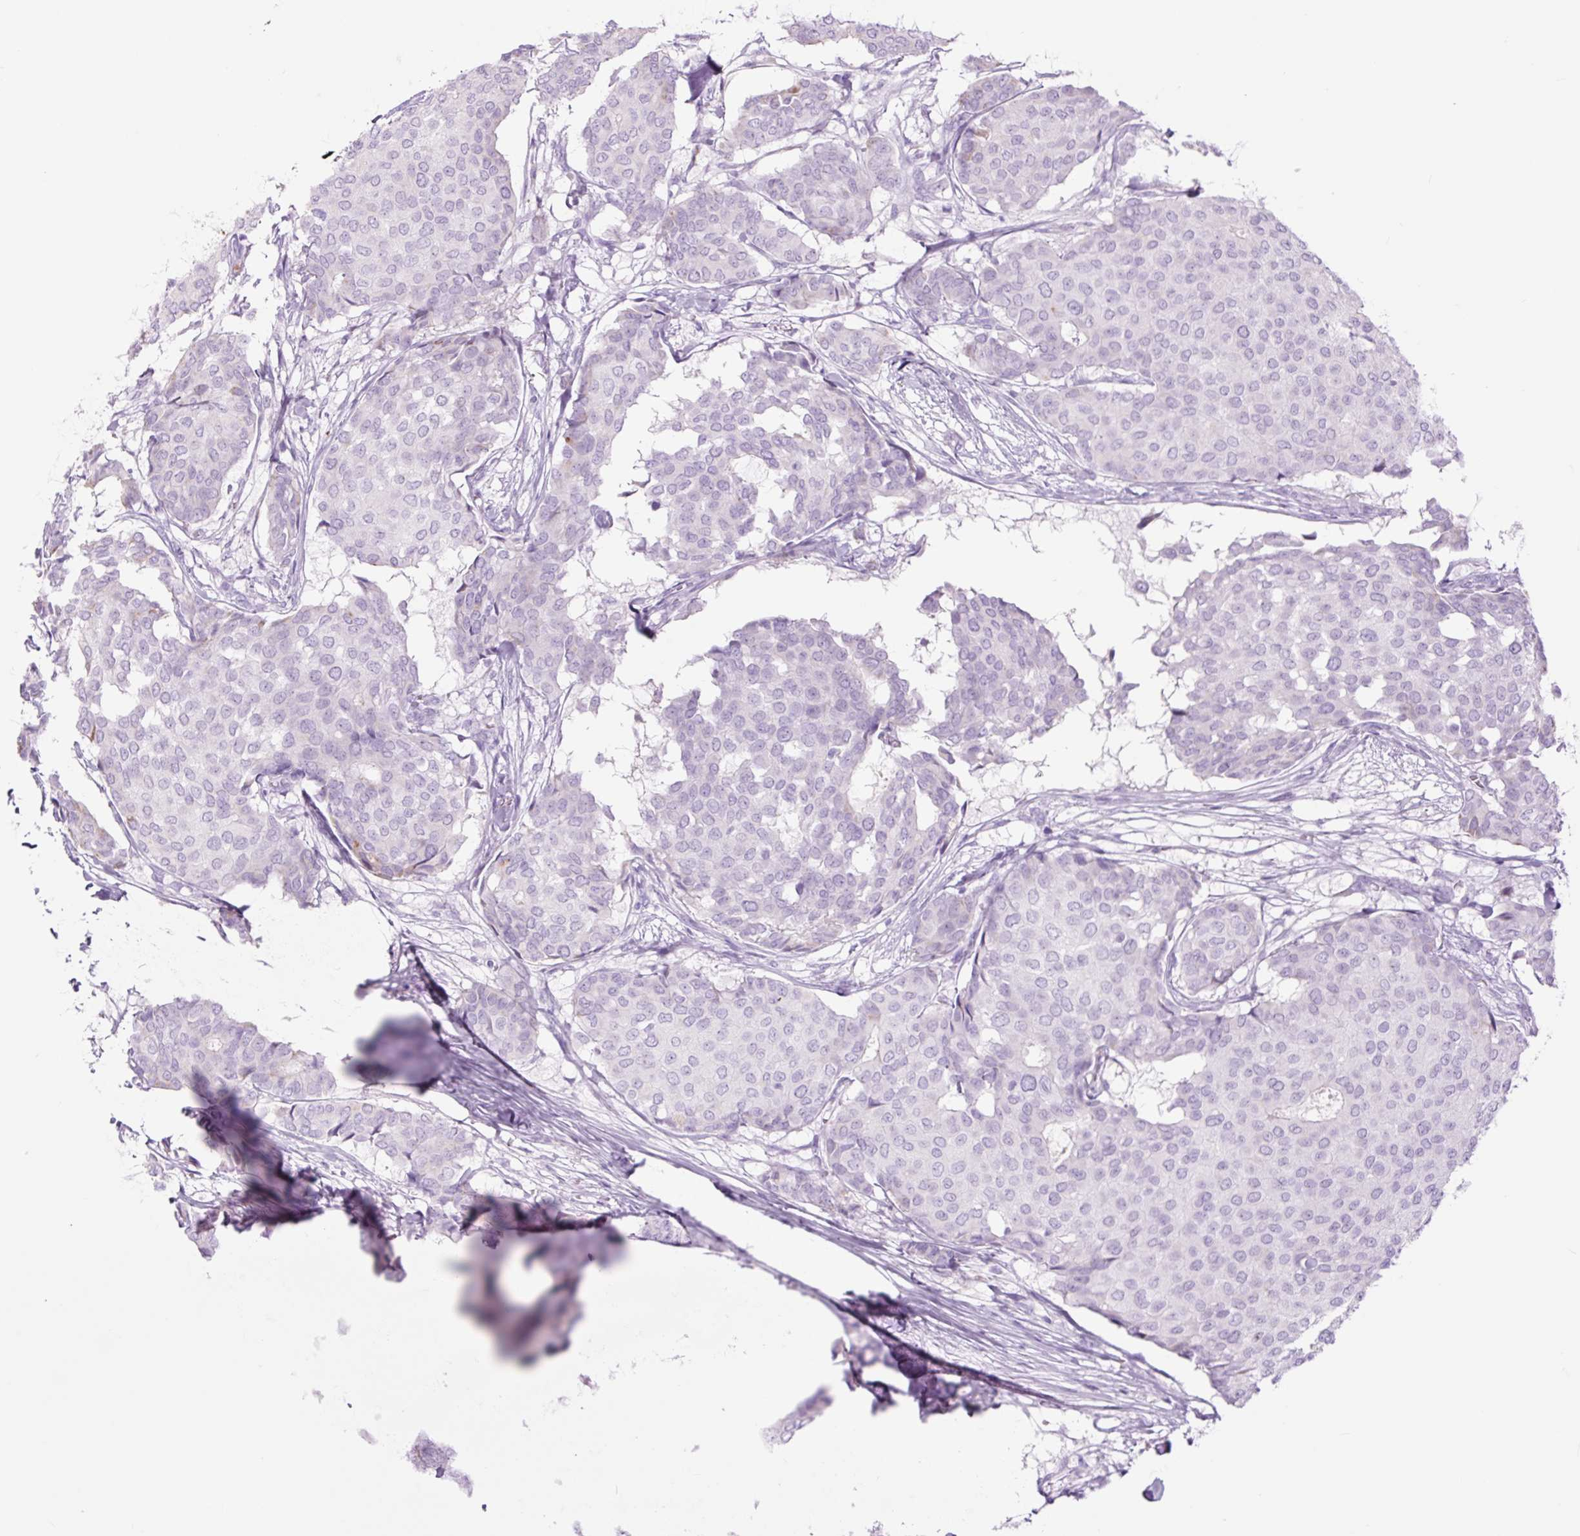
{"staining": {"intensity": "negative", "quantity": "none", "location": "none"}, "tissue": "breast cancer", "cell_type": "Tumor cells", "image_type": "cancer", "snomed": [{"axis": "morphology", "description": "Duct carcinoma"}, {"axis": "topography", "description": "Breast"}], "caption": "Immunohistochemistry micrograph of neoplastic tissue: human intraductal carcinoma (breast) stained with DAB (3,3'-diaminobenzidine) reveals no significant protein staining in tumor cells. The staining was performed using DAB (3,3'-diaminobenzidine) to visualize the protein expression in brown, while the nuclei were stained in blue with hematoxylin (Magnification: 20x).", "gene": "TFF2", "patient": {"sex": "female", "age": 75}}